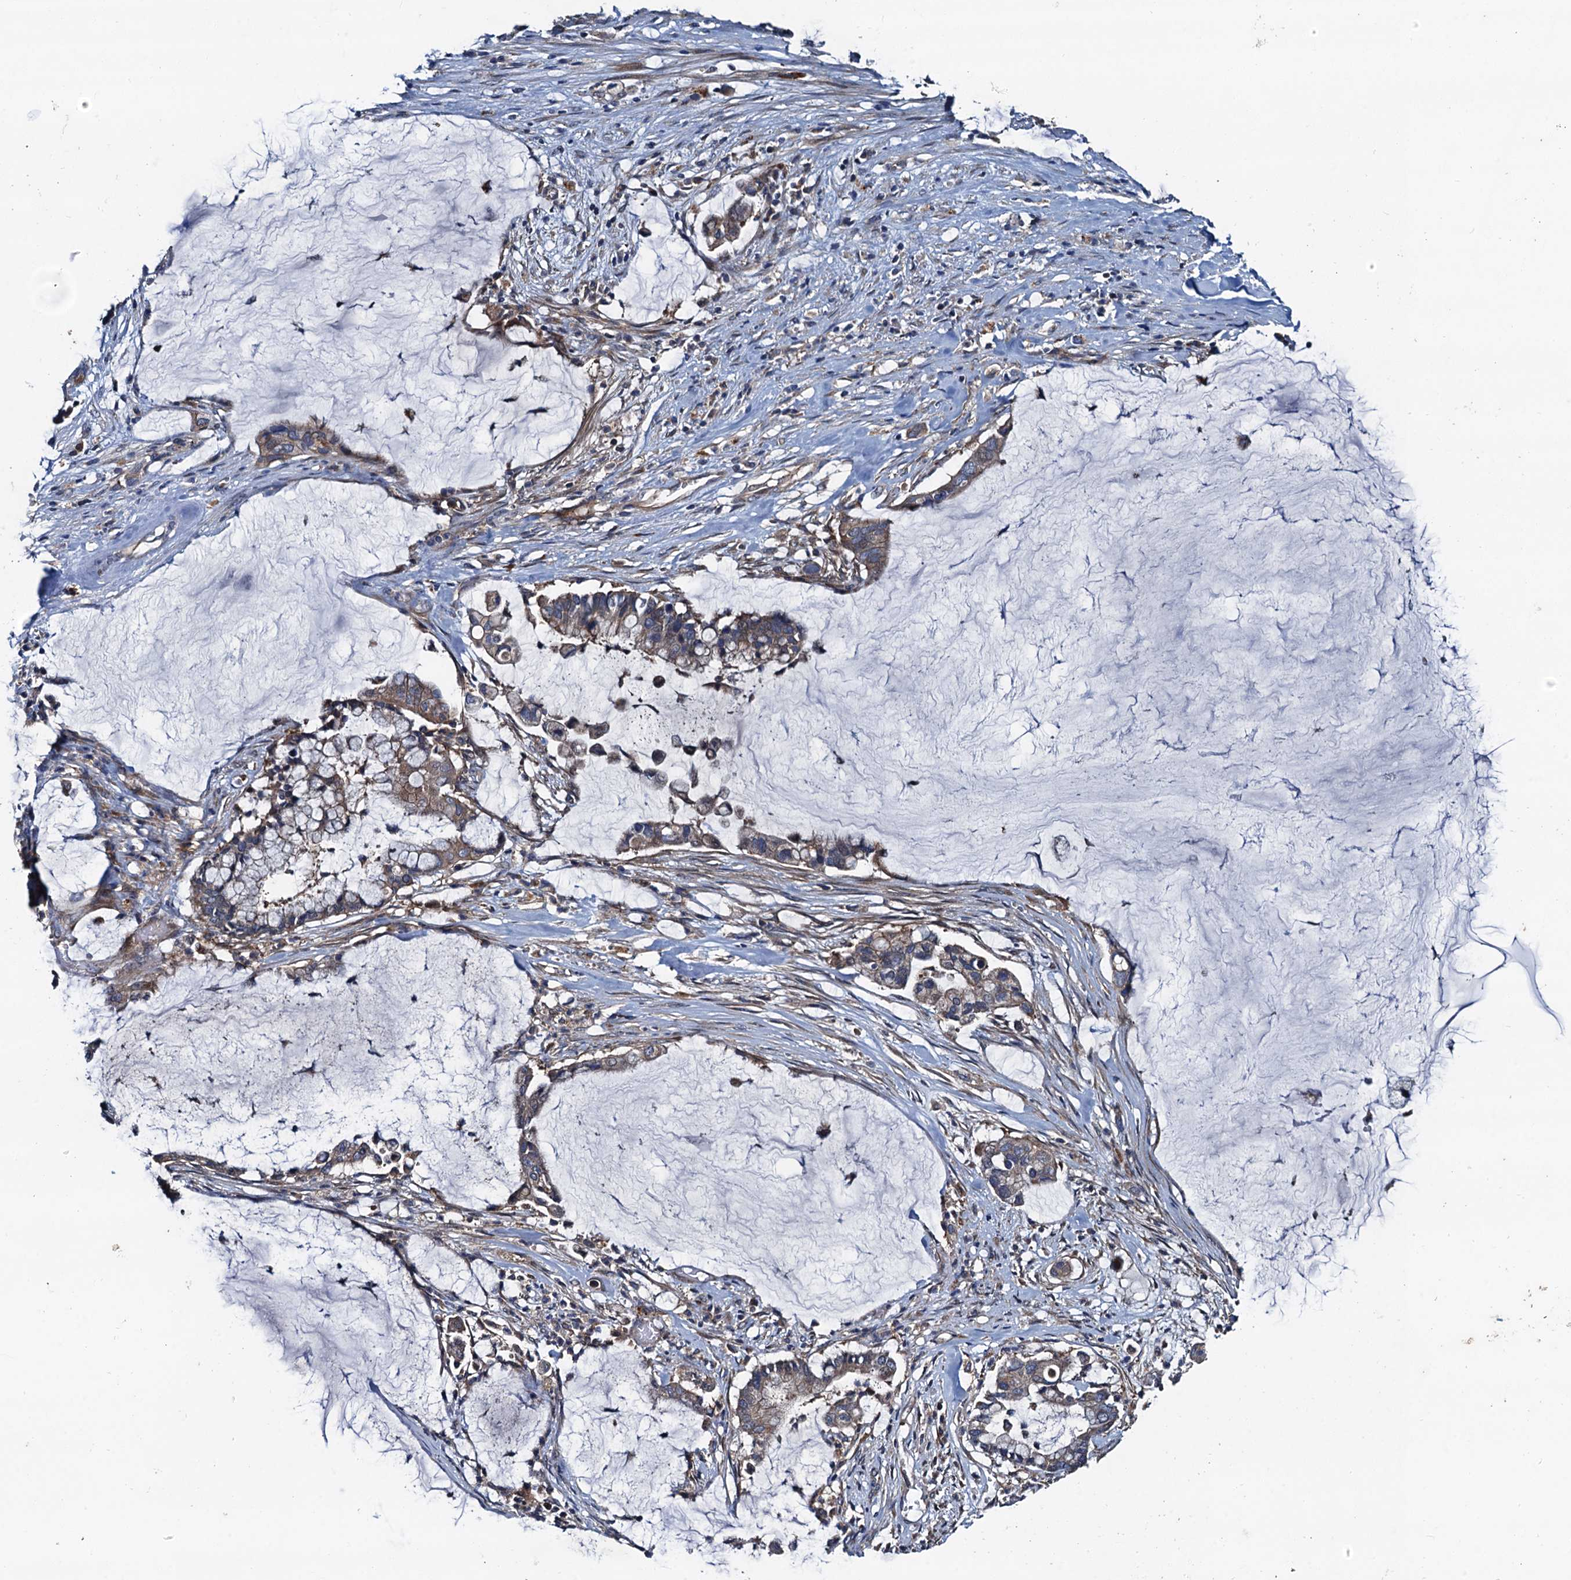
{"staining": {"intensity": "weak", "quantity": "25%-75%", "location": "cytoplasmic/membranous"}, "tissue": "pancreatic cancer", "cell_type": "Tumor cells", "image_type": "cancer", "snomed": [{"axis": "morphology", "description": "Adenocarcinoma, NOS"}, {"axis": "topography", "description": "Pancreas"}], "caption": "A high-resolution photomicrograph shows IHC staining of pancreatic adenocarcinoma, which reveals weak cytoplasmic/membranous positivity in approximately 25%-75% of tumor cells.", "gene": "EFL1", "patient": {"sex": "male", "age": 41}}